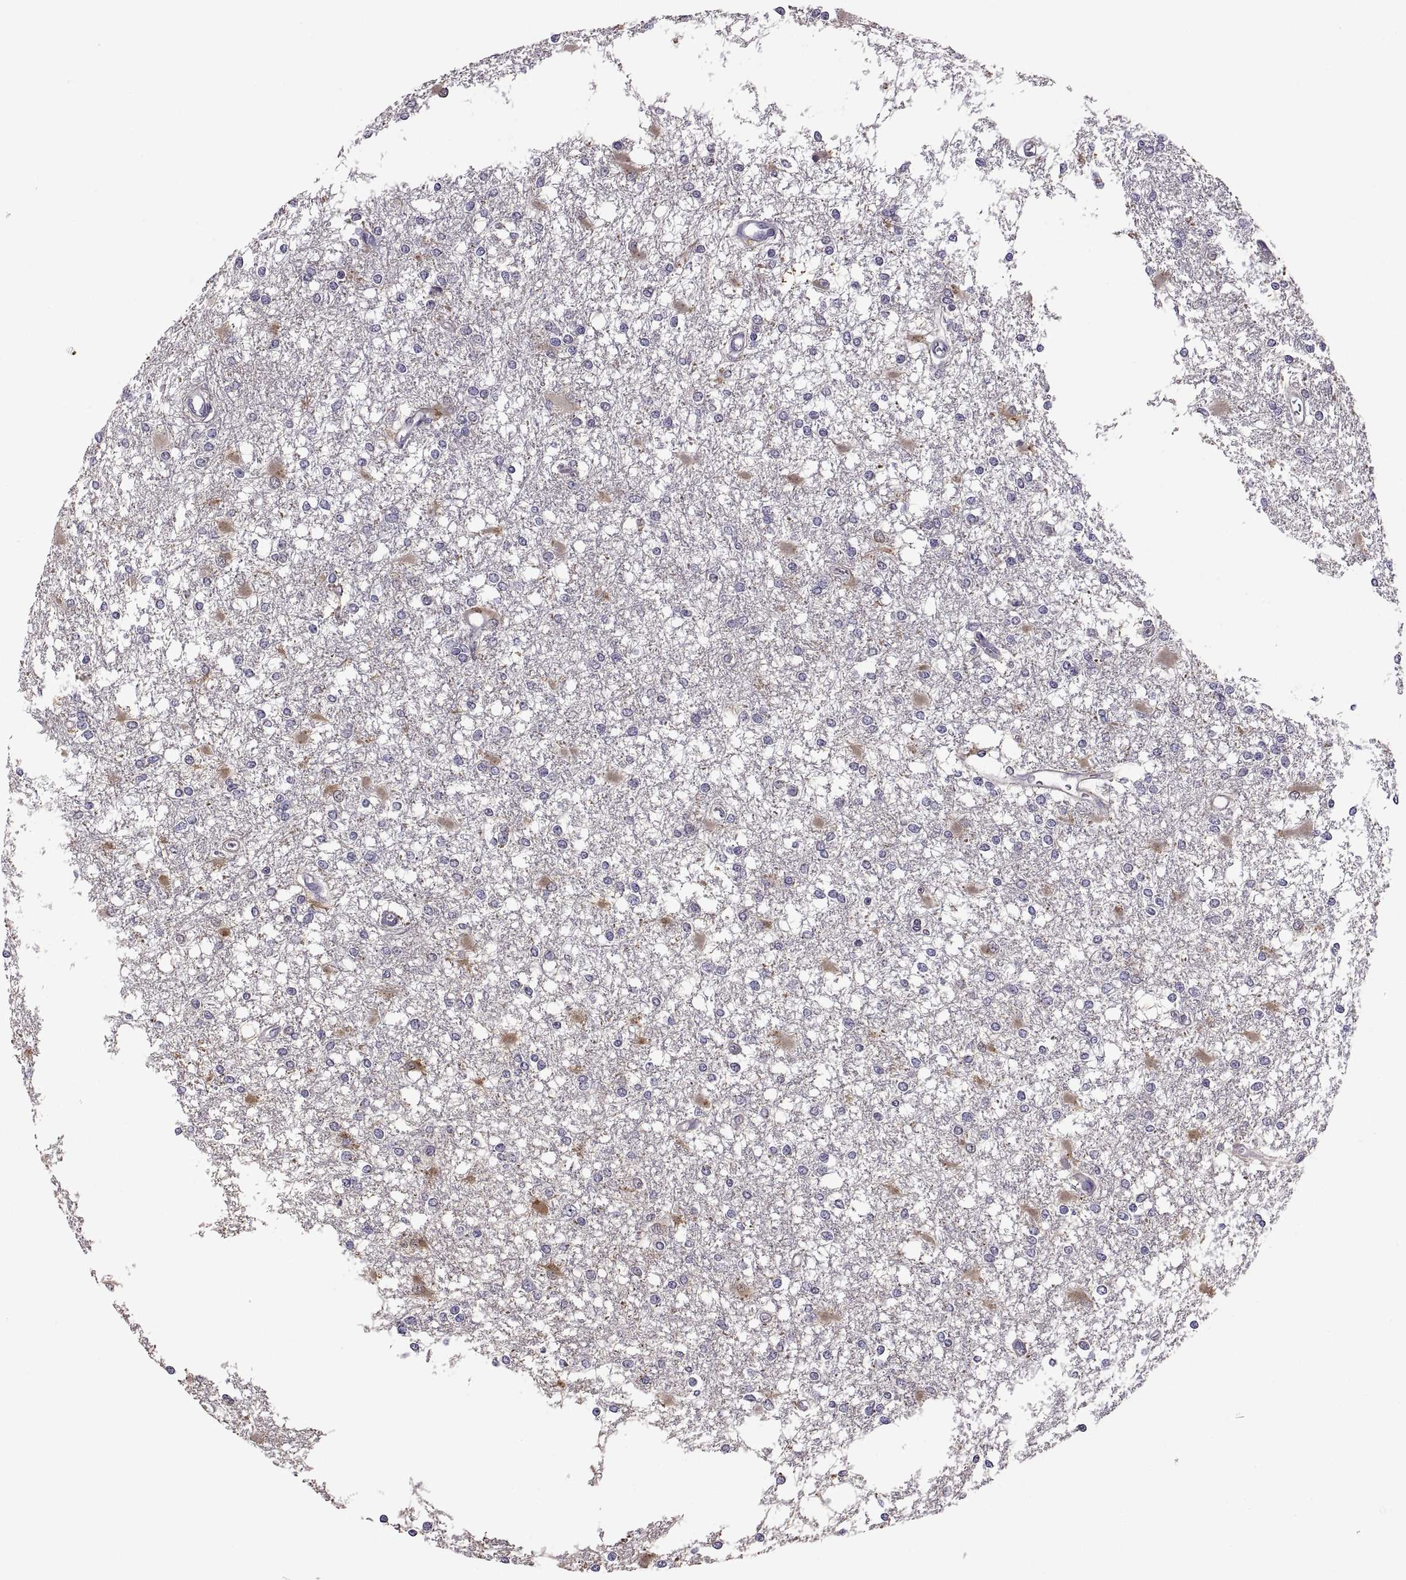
{"staining": {"intensity": "negative", "quantity": "none", "location": "none"}, "tissue": "glioma", "cell_type": "Tumor cells", "image_type": "cancer", "snomed": [{"axis": "morphology", "description": "Glioma, malignant, High grade"}, {"axis": "topography", "description": "Cerebral cortex"}], "caption": "The histopathology image shows no significant expression in tumor cells of malignant glioma (high-grade). (DAB immunohistochemistry with hematoxylin counter stain).", "gene": "FGF9", "patient": {"sex": "male", "age": 79}}